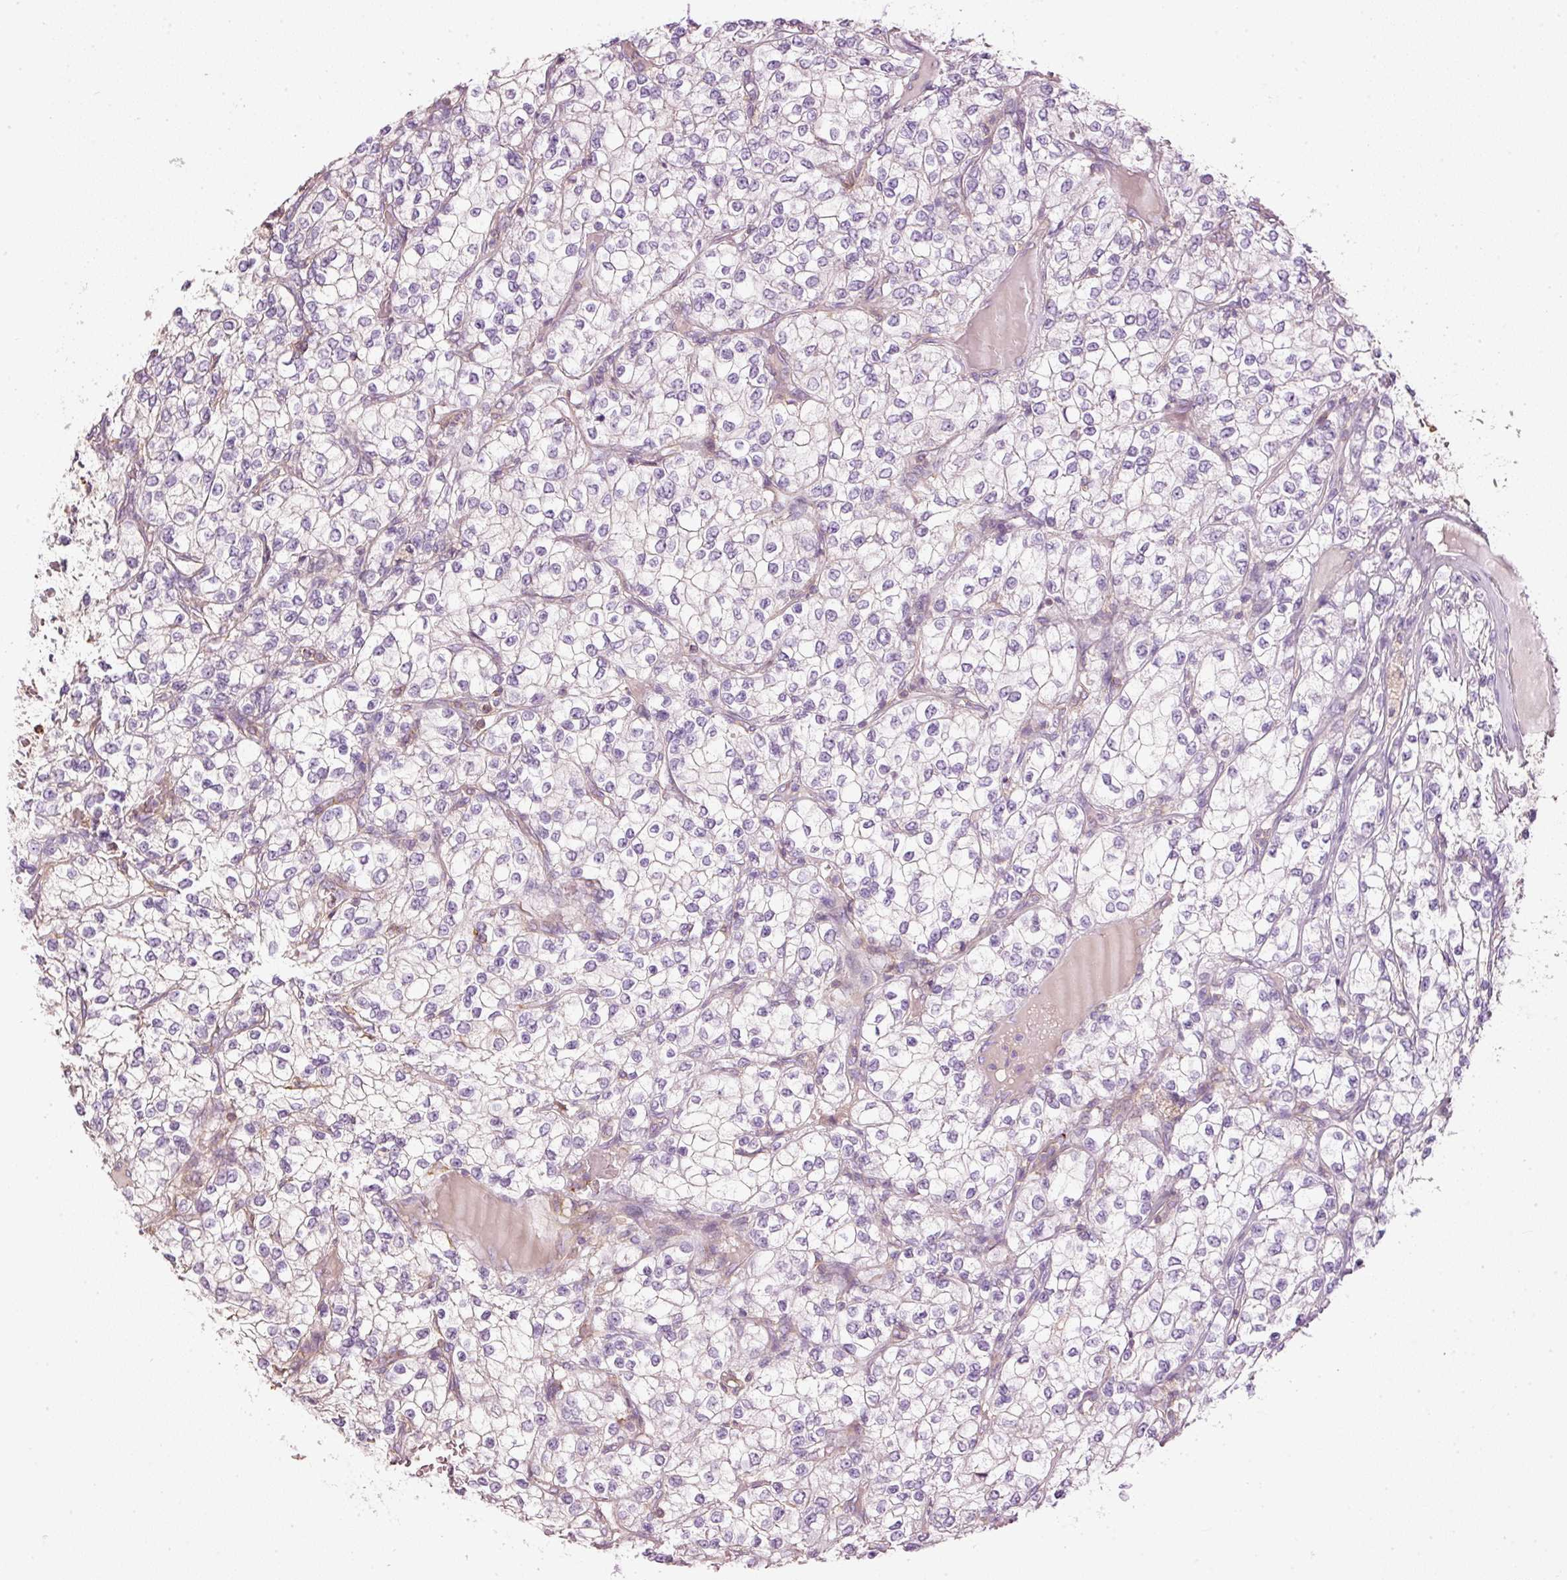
{"staining": {"intensity": "negative", "quantity": "none", "location": "none"}, "tissue": "renal cancer", "cell_type": "Tumor cells", "image_type": "cancer", "snomed": [{"axis": "morphology", "description": "Adenocarcinoma, NOS"}, {"axis": "topography", "description": "Kidney"}], "caption": "High power microscopy photomicrograph of an IHC image of renal adenocarcinoma, revealing no significant positivity in tumor cells.", "gene": "SIPA1", "patient": {"sex": "male", "age": 80}}